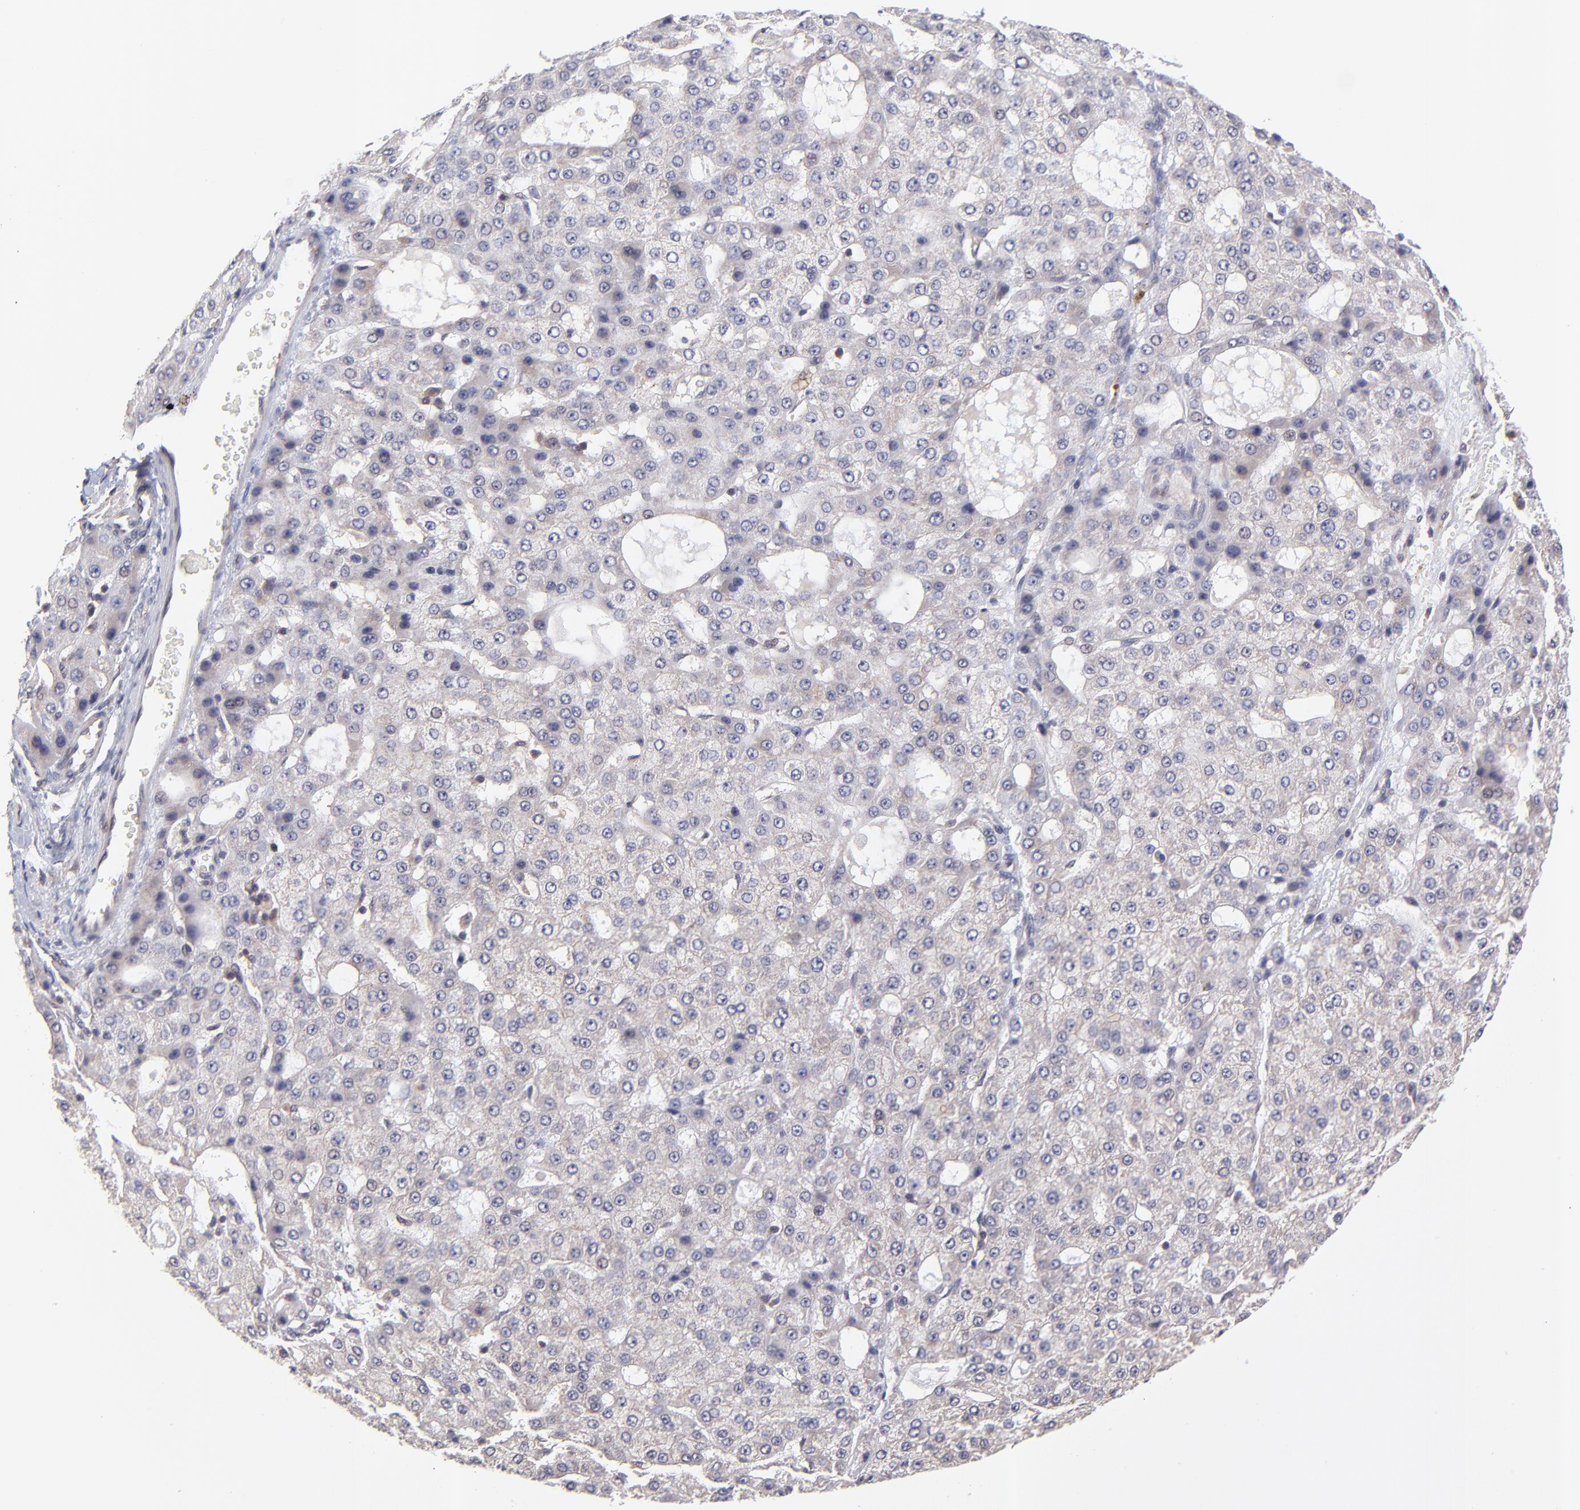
{"staining": {"intensity": "weak", "quantity": ">75%", "location": "cytoplasmic/membranous"}, "tissue": "liver cancer", "cell_type": "Tumor cells", "image_type": "cancer", "snomed": [{"axis": "morphology", "description": "Carcinoma, Hepatocellular, NOS"}, {"axis": "topography", "description": "Liver"}], "caption": "This micrograph demonstrates immunohistochemistry staining of human liver cancer, with low weak cytoplasmic/membranous positivity in about >75% of tumor cells.", "gene": "TNRC6B", "patient": {"sex": "male", "age": 47}}